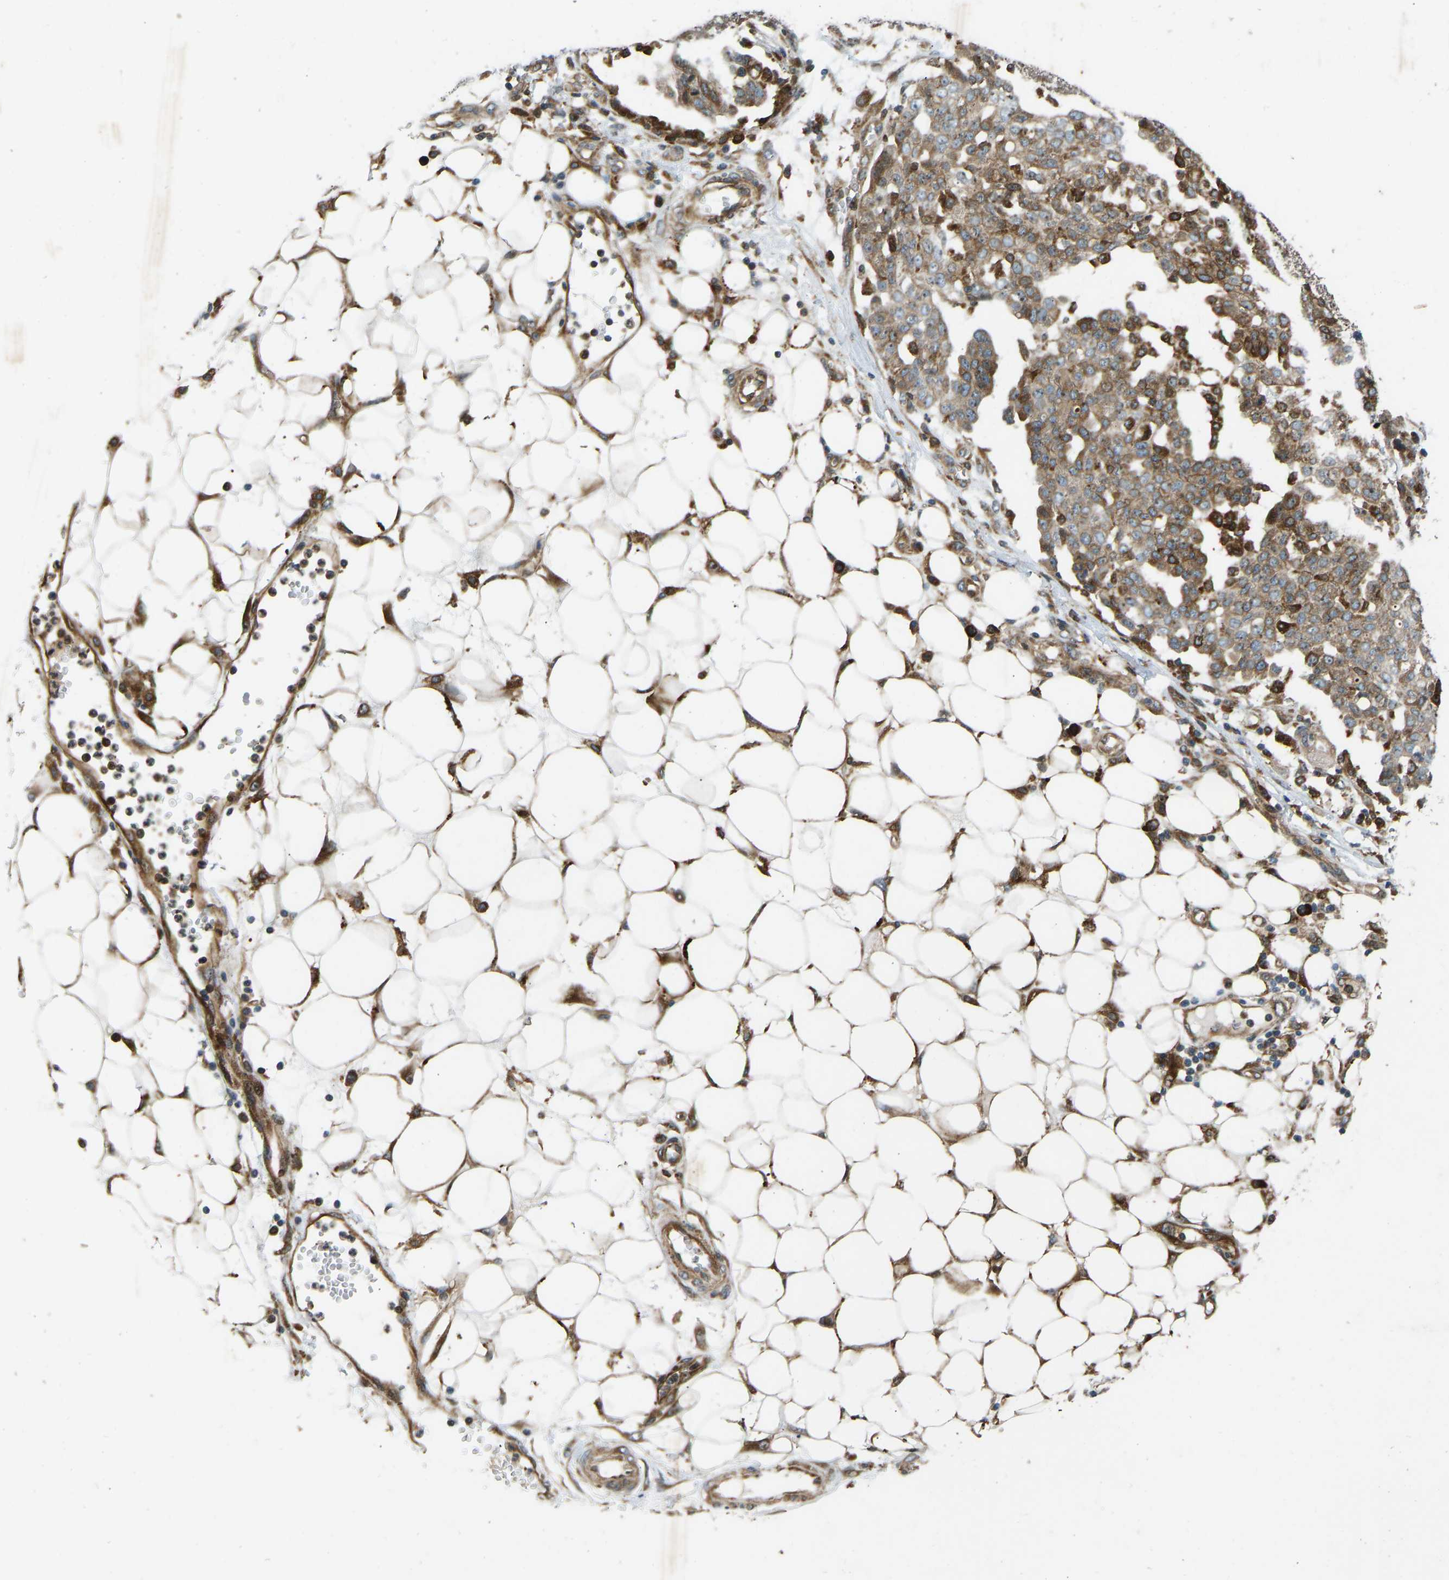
{"staining": {"intensity": "strong", "quantity": ">75%", "location": "cytoplasmic/membranous"}, "tissue": "ovarian cancer", "cell_type": "Tumor cells", "image_type": "cancer", "snomed": [{"axis": "morphology", "description": "Cystadenocarcinoma, serous, NOS"}, {"axis": "topography", "description": "Soft tissue"}, {"axis": "topography", "description": "Ovary"}], "caption": "Strong cytoplasmic/membranous expression is seen in approximately >75% of tumor cells in ovarian cancer.", "gene": "OS9", "patient": {"sex": "female", "age": 57}}